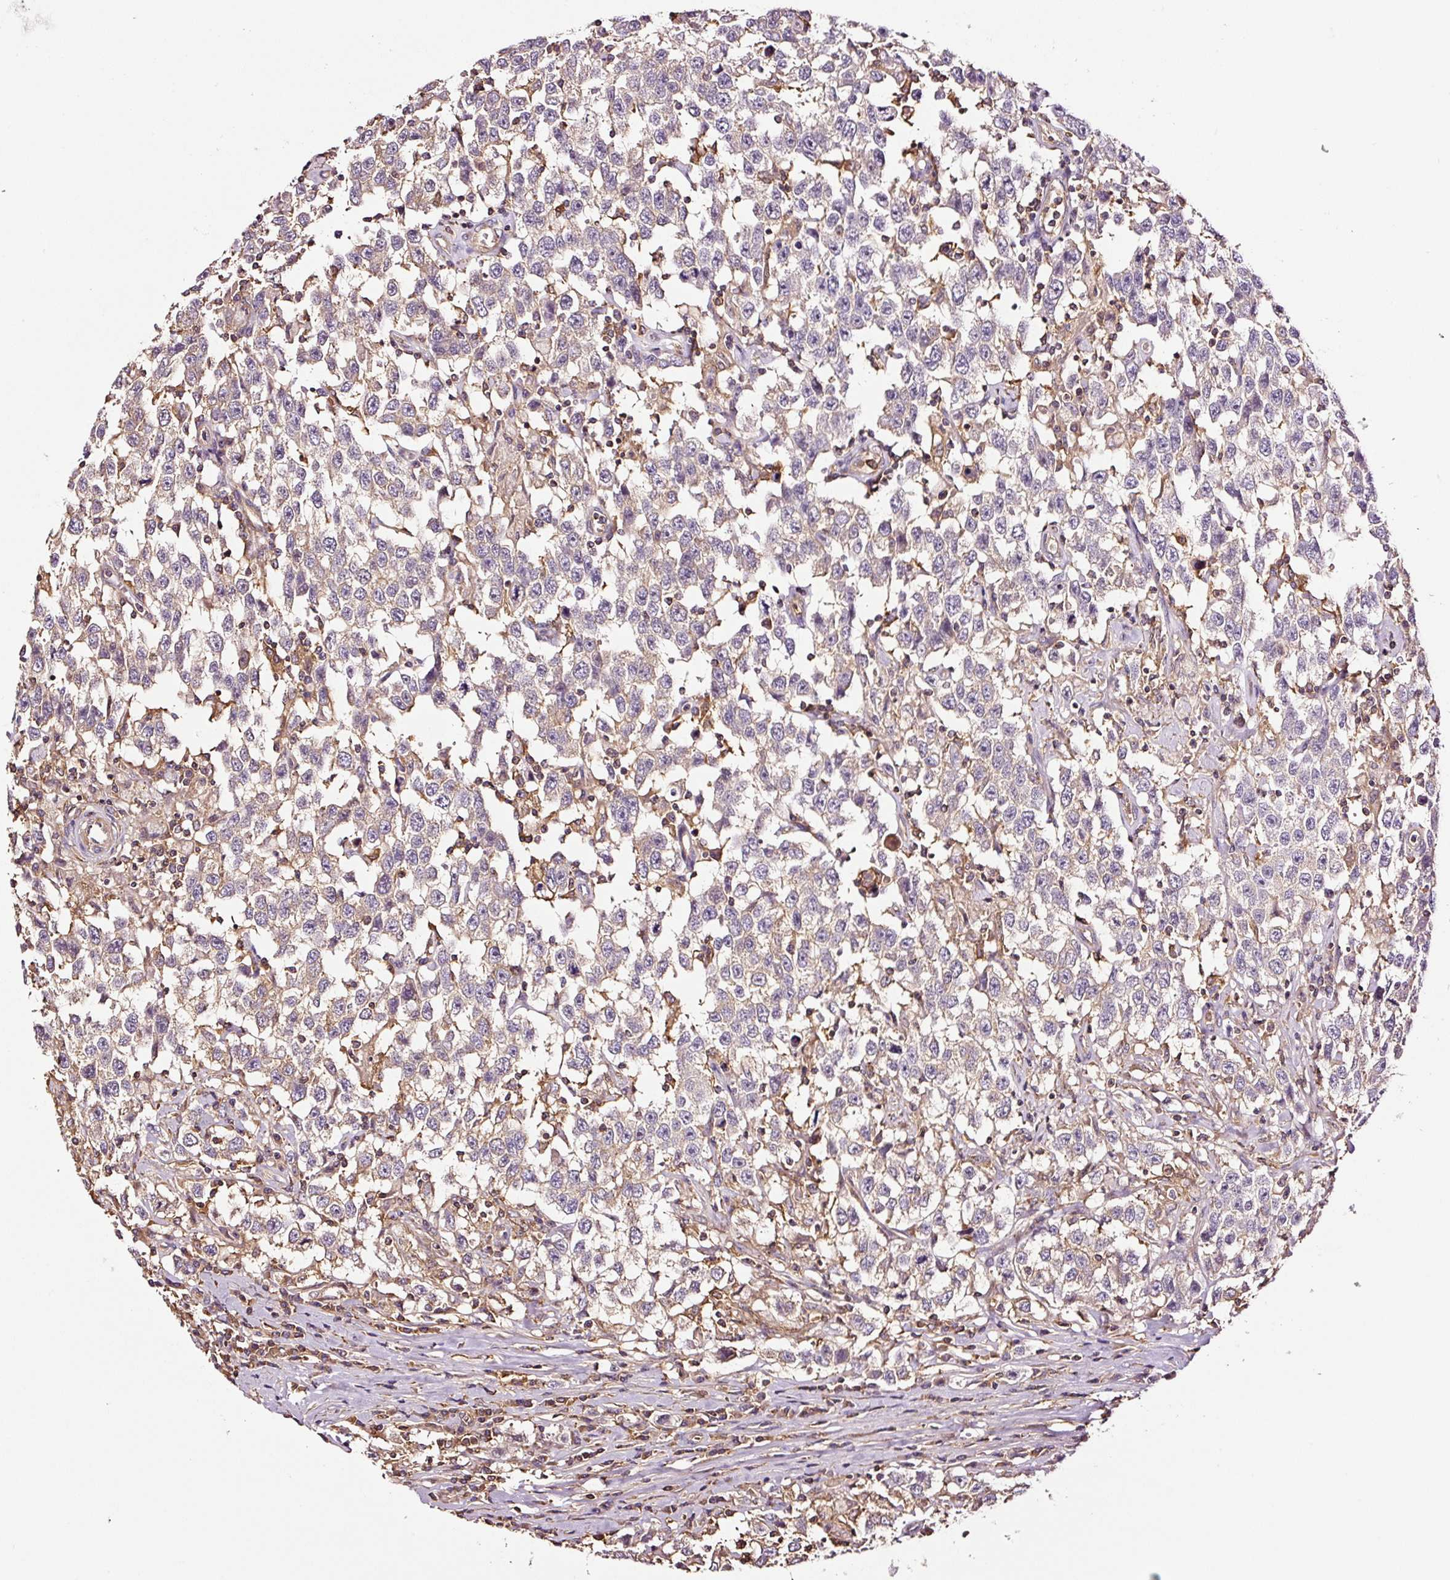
{"staining": {"intensity": "negative", "quantity": "none", "location": "none"}, "tissue": "testis cancer", "cell_type": "Tumor cells", "image_type": "cancer", "snomed": [{"axis": "morphology", "description": "Seminoma, NOS"}, {"axis": "topography", "description": "Testis"}], "caption": "Immunohistochemical staining of testis seminoma shows no significant staining in tumor cells.", "gene": "METAP1", "patient": {"sex": "male", "age": 41}}